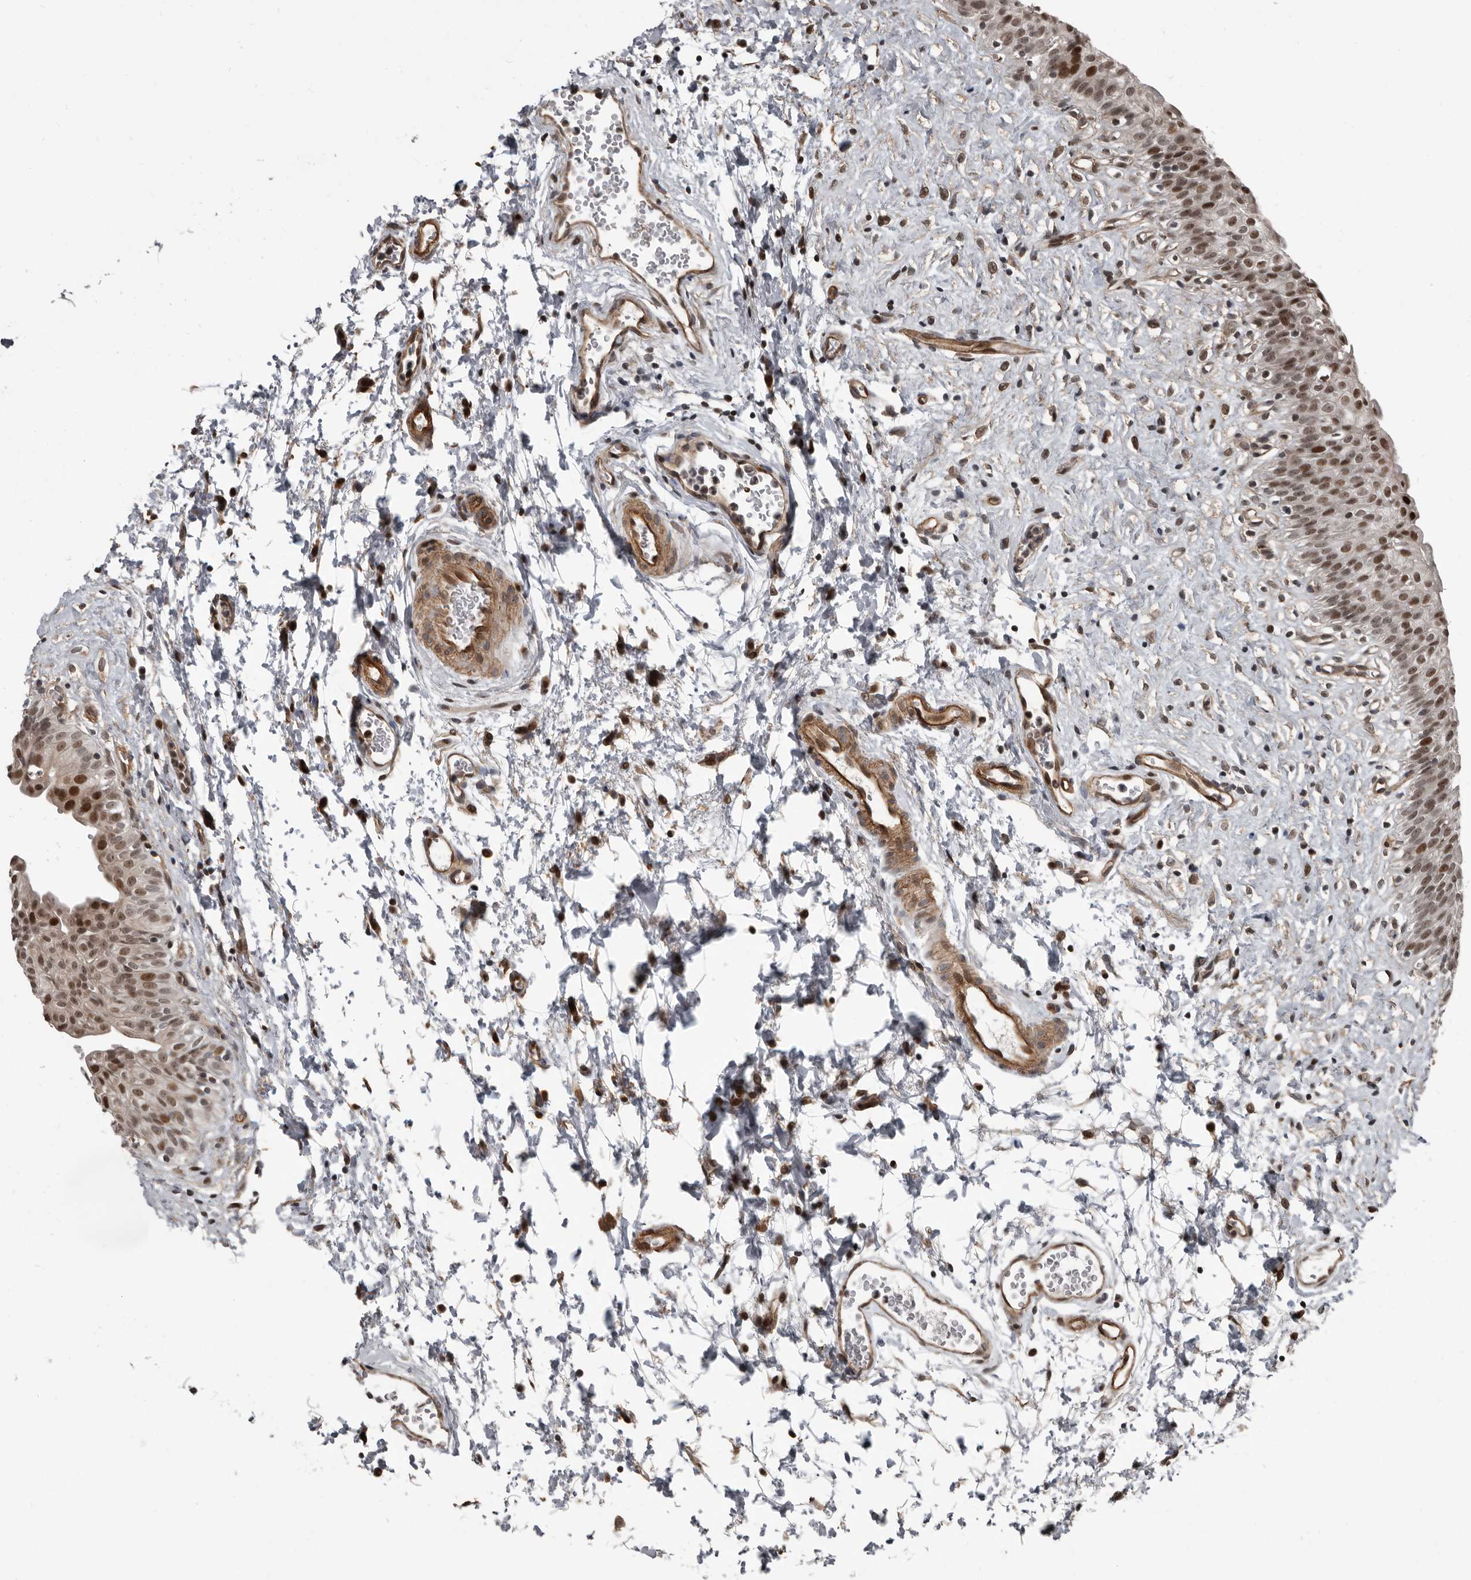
{"staining": {"intensity": "moderate", "quantity": "25%-75%", "location": "nuclear"}, "tissue": "urinary bladder", "cell_type": "Urothelial cells", "image_type": "normal", "snomed": [{"axis": "morphology", "description": "Normal tissue, NOS"}, {"axis": "topography", "description": "Urinary bladder"}], "caption": "An image showing moderate nuclear staining in about 25%-75% of urothelial cells in unremarkable urinary bladder, as visualized by brown immunohistochemical staining.", "gene": "CHD1L", "patient": {"sex": "male", "age": 51}}